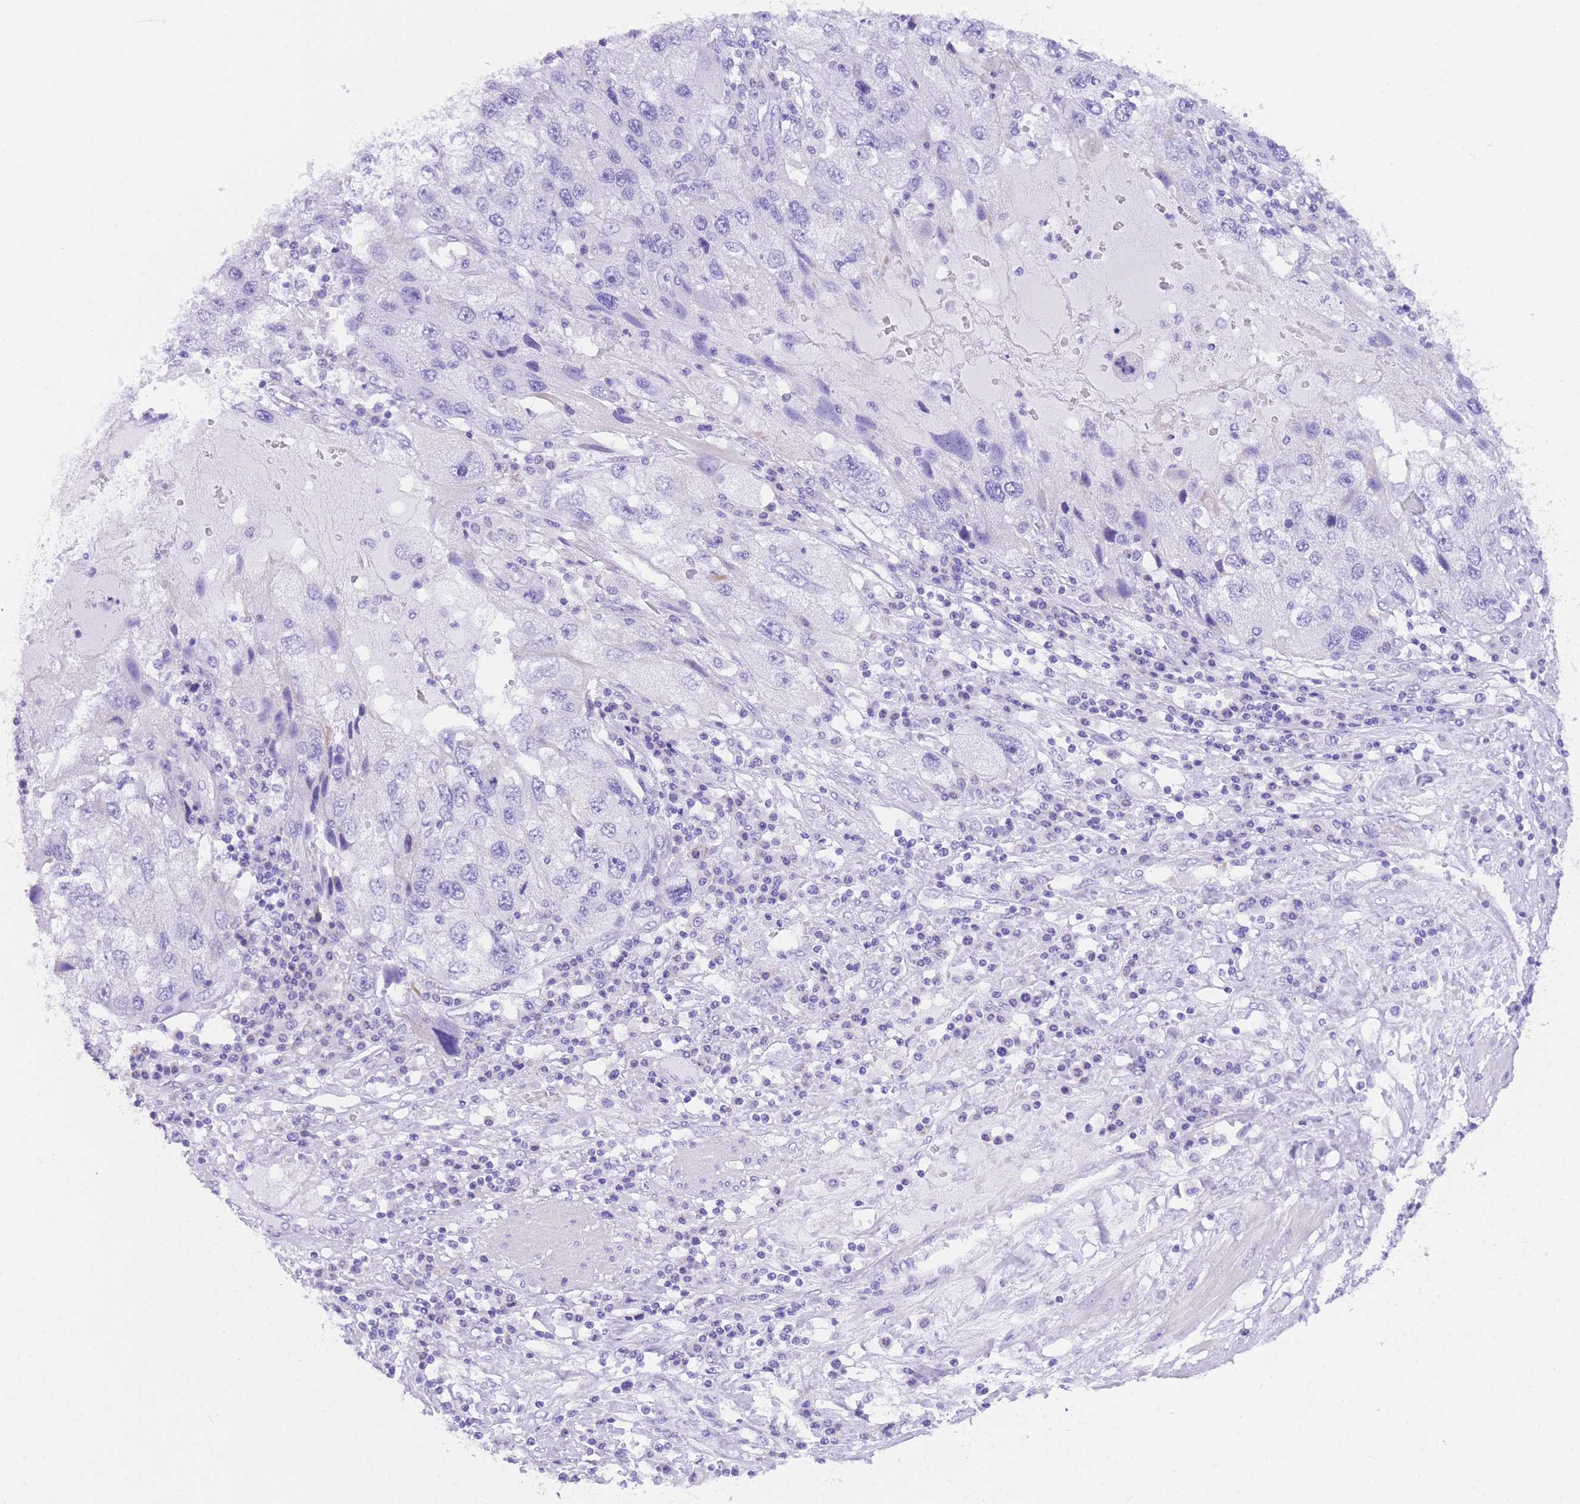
{"staining": {"intensity": "negative", "quantity": "none", "location": "none"}, "tissue": "endometrial cancer", "cell_type": "Tumor cells", "image_type": "cancer", "snomed": [{"axis": "morphology", "description": "Adenocarcinoma, NOS"}, {"axis": "topography", "description": "Endometrium"}], "caption": "IHC photomicrograph of adenocarcinoma (endometrial) stained for a protein (brown), which shows no expression in tumor cells.", "gene": "NKD2", "patient": {"sex": "female", "age": 49}}